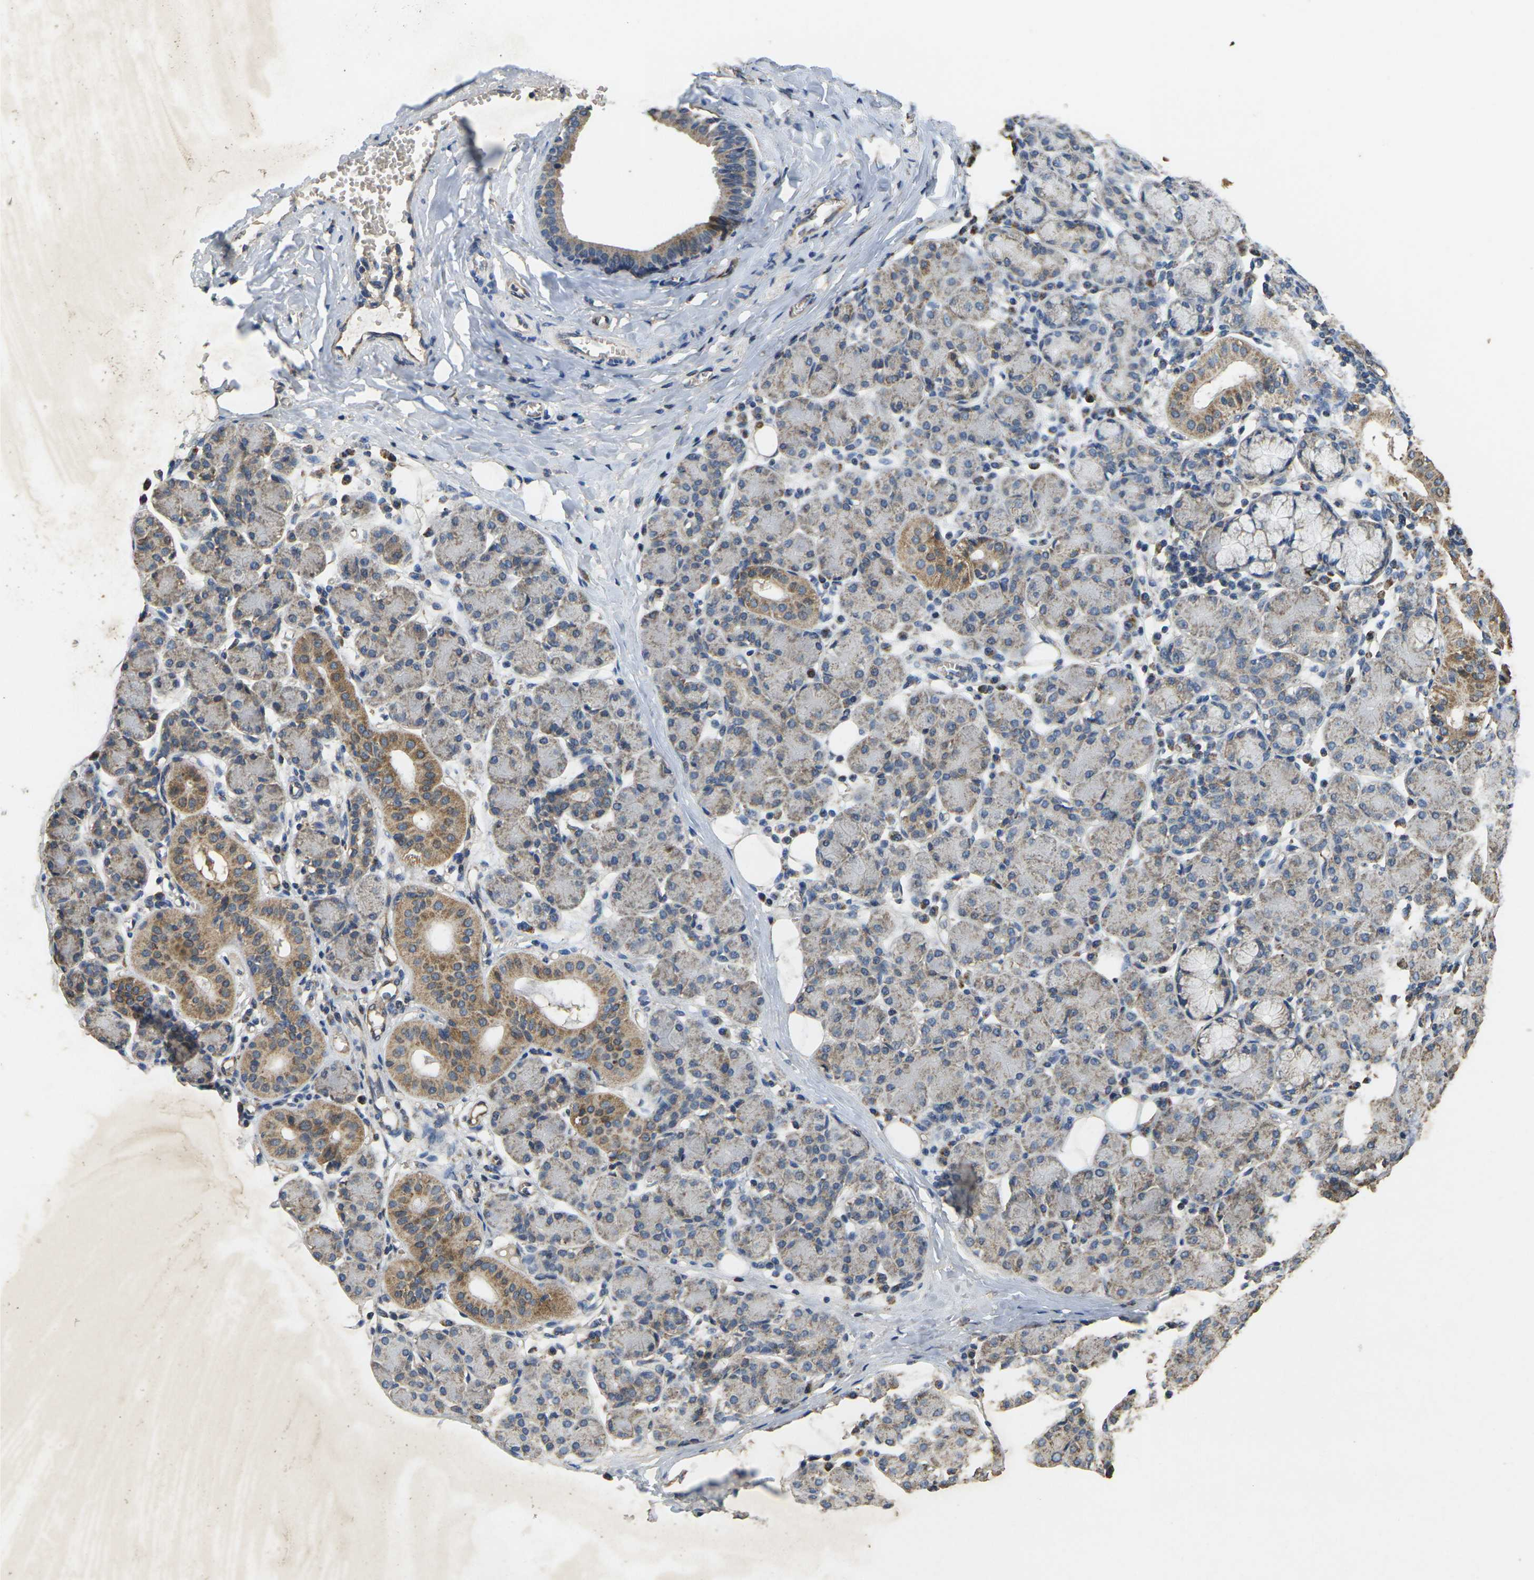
{"staining": {"intensity": "moderate", "quantity": ">75%", "location": "cytoplasmic/membranous"}, "tissue": "salivary gland", "cell_type": "Glandular cells", "image_type": "normal", "snomed": [{"axis": "morphology", "description": "Normal tissue, NOS"}, {"axis": "morphology", "description": "Inflammation, NOS"}, {"axis": "topography", "description": "Lymph node"}, {"axis": "topography", "description": "Salivary gland"}], "caption": "Immunohistochemistry of benign human salivary gland demonstrates medium levels of moderate cytoplasmic/membranous staining in about >75% of glandular cells. (Stains: DAB in brown, nuclei in blue, Microscopy: brightfield microscopy at high magnification).", "gene": "MAPK11", "patient": {"sex": "male", "age": 3}}